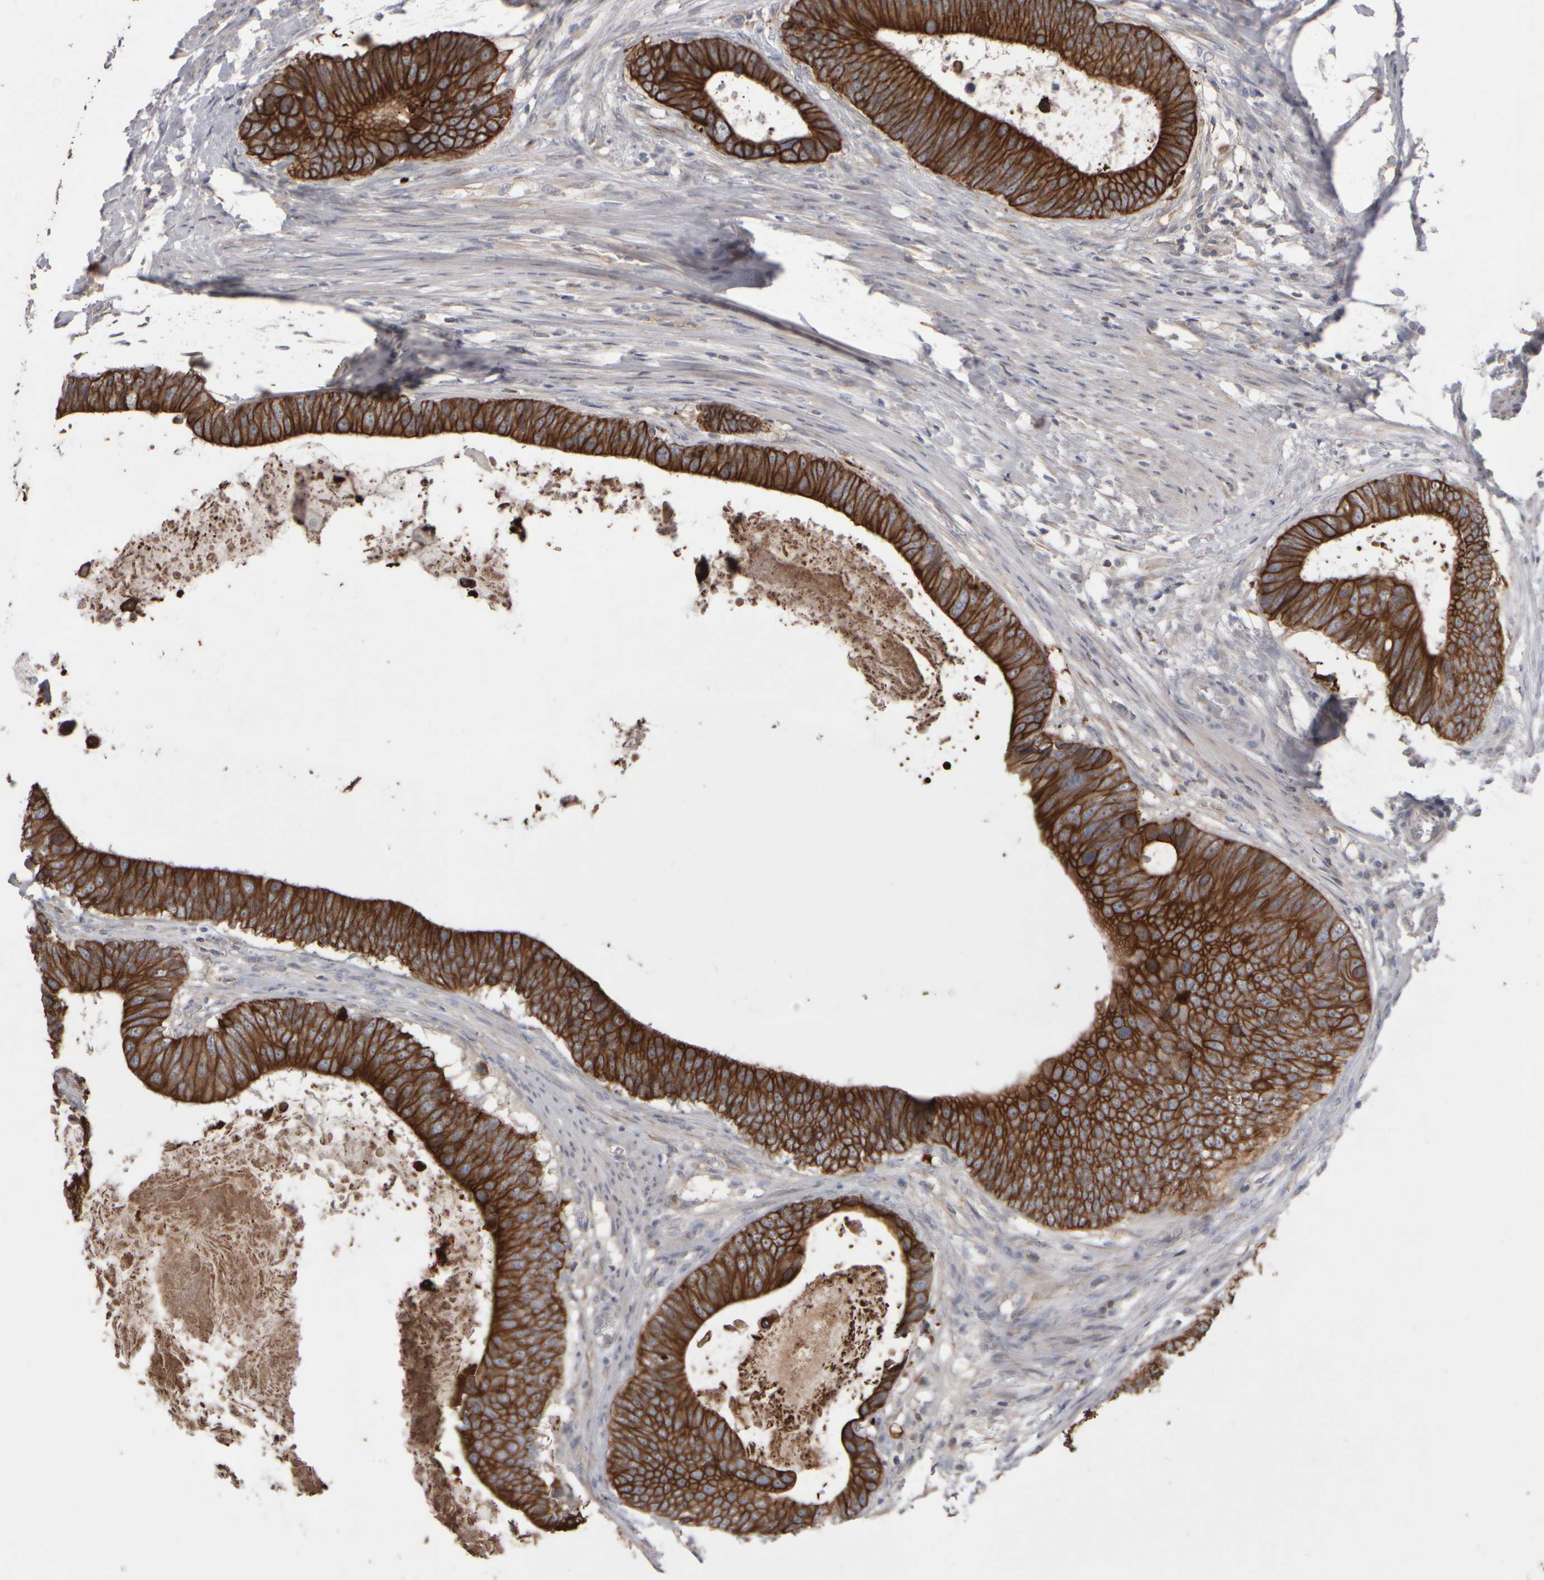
{"staining": {"intensity": "strong", "quantity": ">75%", "location": "cytoplasmic/membranous"}, "tissue": "colorectal cancer", "cell_type": "Tumor cells", "image_type": "cancer", "snomed": [{"axis": "morphology", "description": "Adenocarcinoma, NOS"}, {"axis": "topography", "description": "Colon"}], "caption": "Tumor cells display high levels of strong cytoplasmic/membranous positivity in approximately >75% of cells in colorectal cancer. (brown staining indicates protein expression, while blue staining denotes nuclei).", "gene": "EPHX2", "patient": {"sex": "male", "age": 56}}